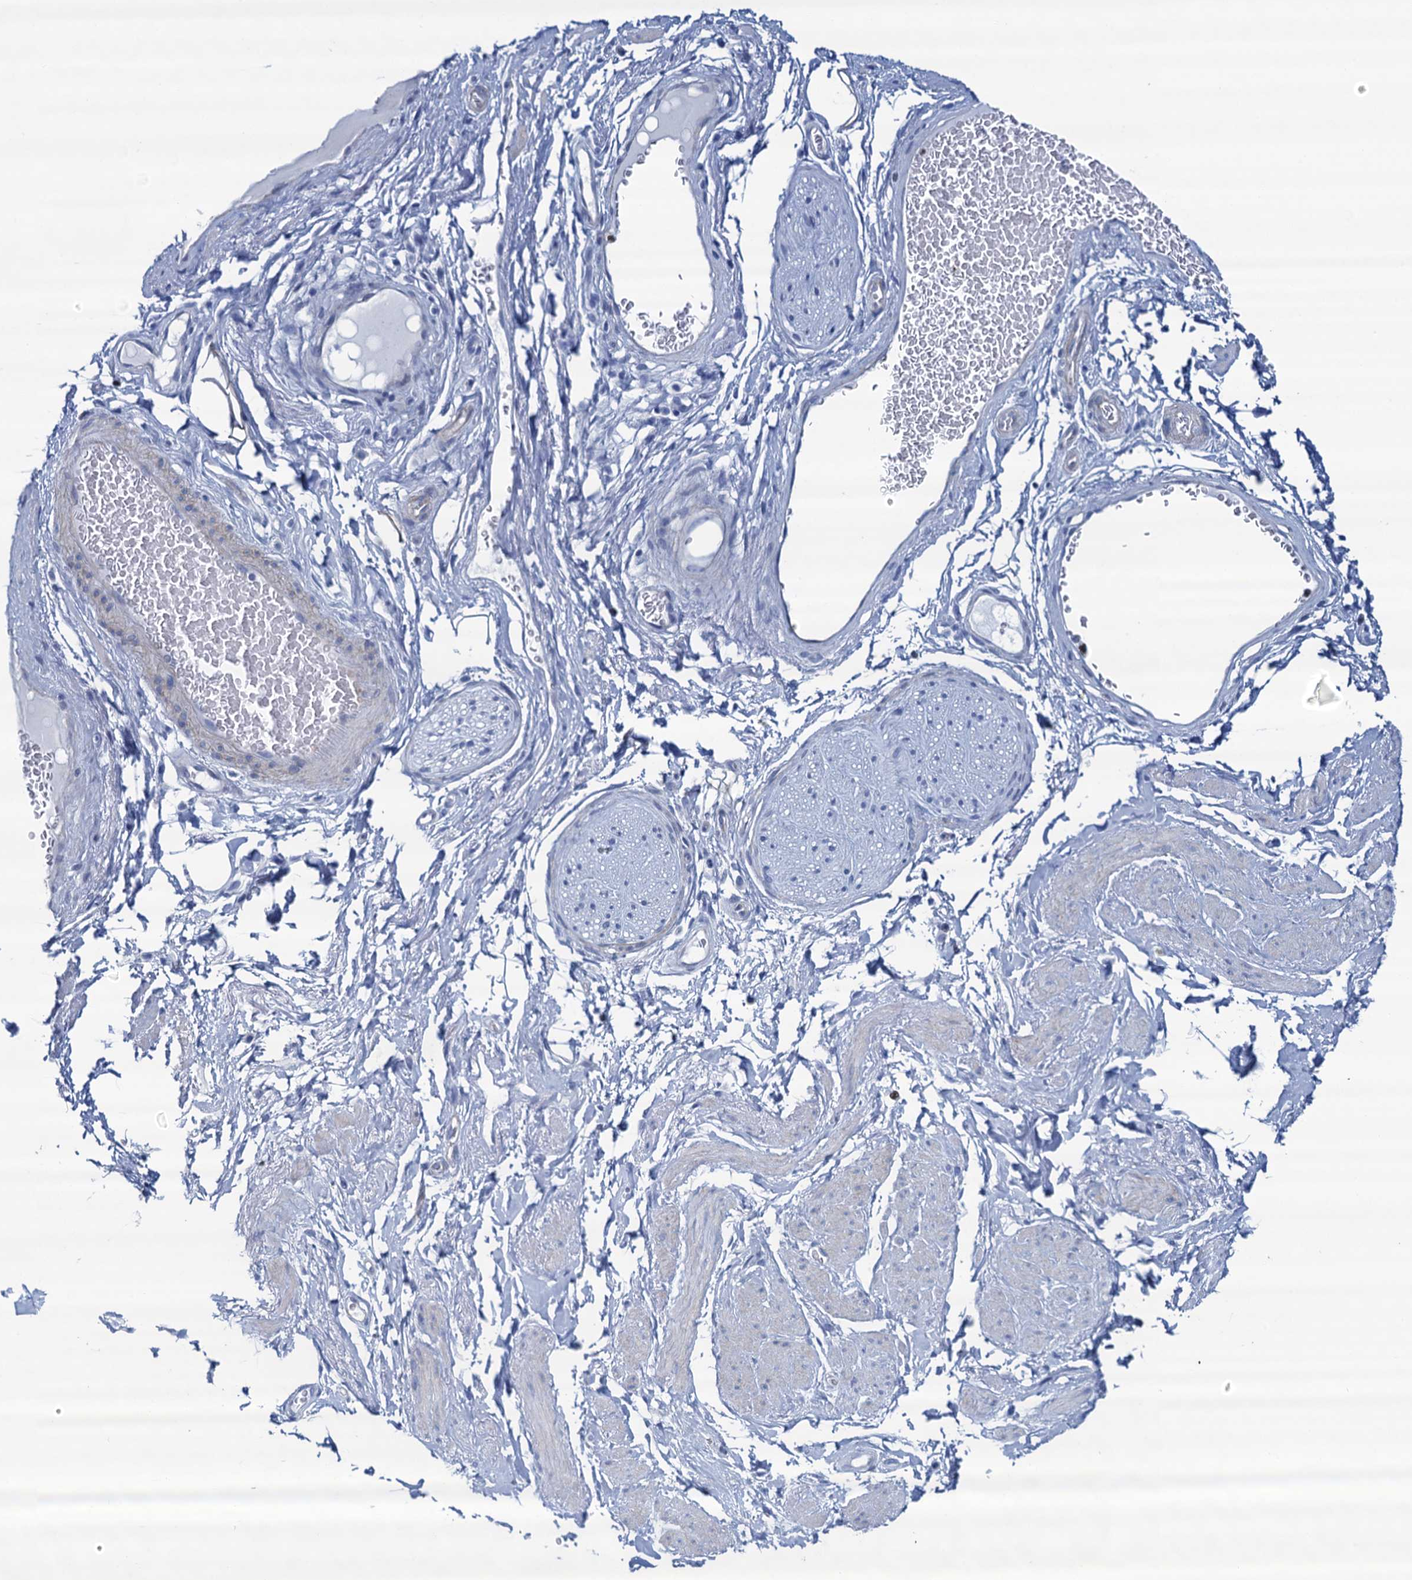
{"staining": {"intensity": "negative", "quantity": "none", "location": "none"}, "tissue": "adipose tissue", "cell_type": "Adipocytes", "image_type": "normal", "snomed": [{"axis": "morphology", "description": "Normal tissue, NOS"}, {"axis": "morphology", "description": "Adenocarcinoma, NOS"}, {"axis": "topography", "description": "Rectum"}, {"axis": "topography", "description": "Vagina"}, {"axis": "topography", "description": "Peripheral nerve tissue"}], "caption": "Immunohistochemical staining of unremarkable adipose tissue shows no significant positivity in adipocytes. (DAB immunohistochemistry (IHC) visualized using brightfield microscopy, high magnification).", "gene": "RHCG", "patient": {"sex": "female", "age": 71}}